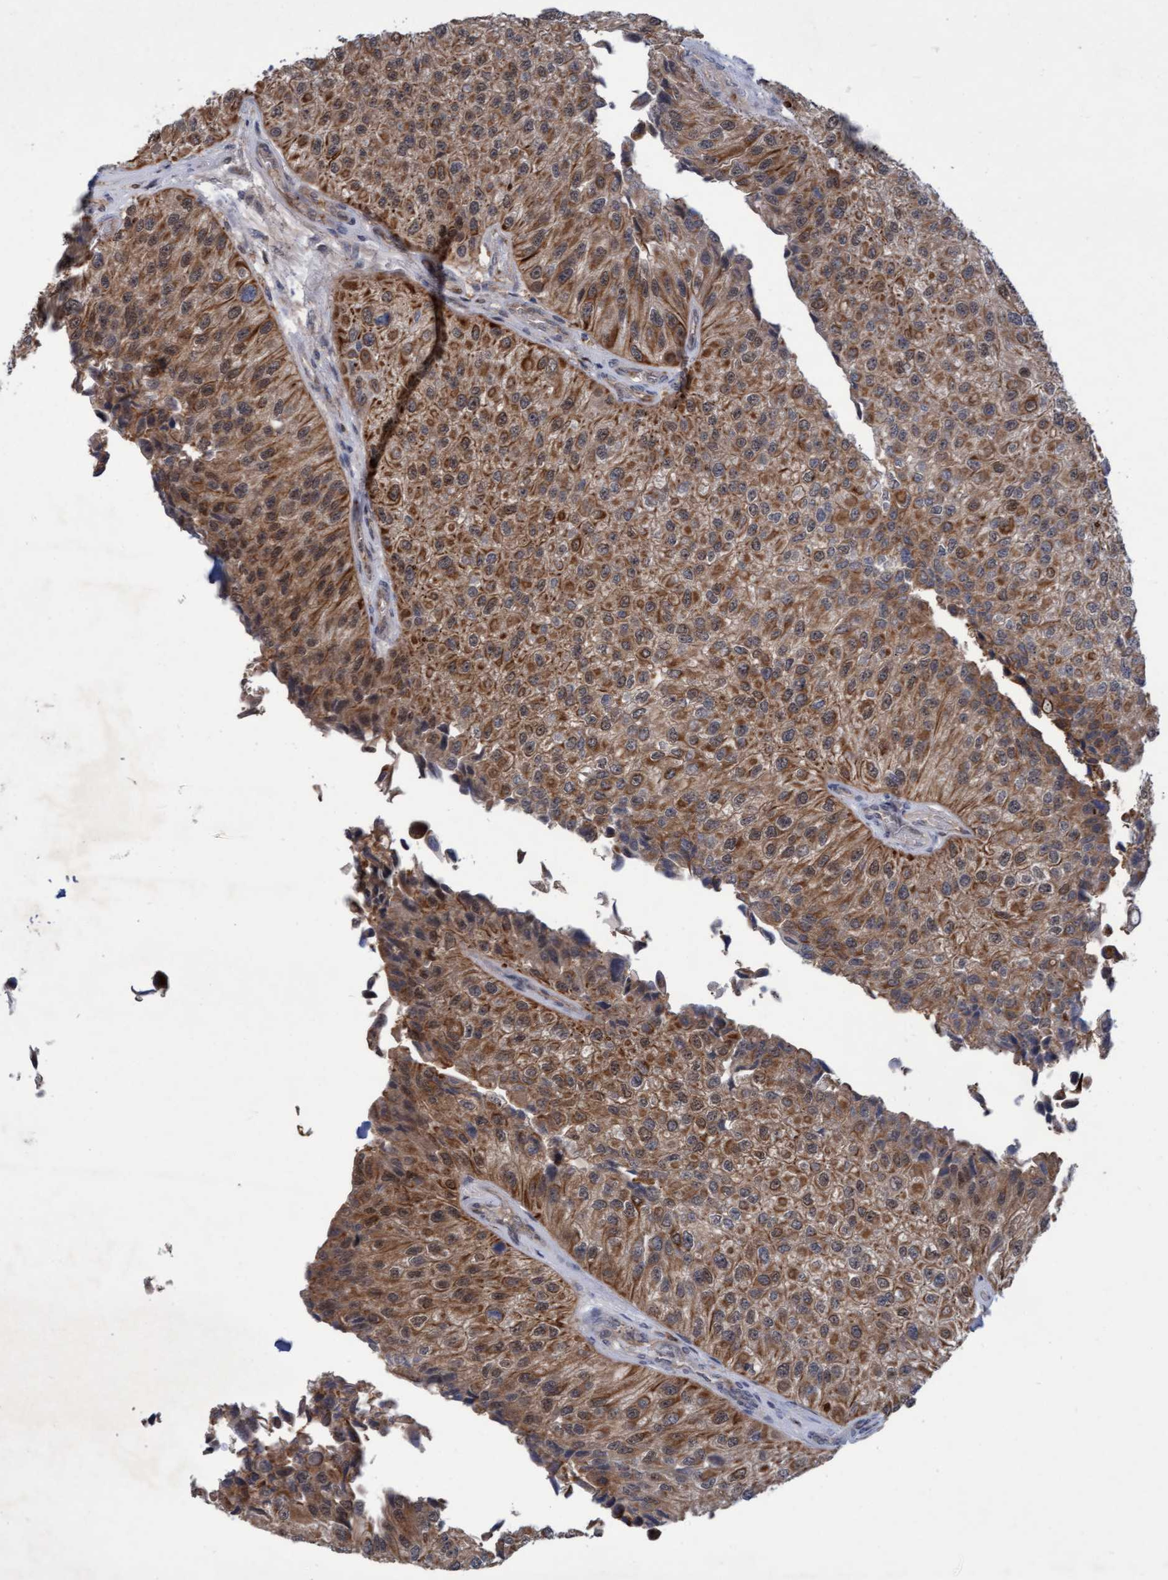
{"staining": {"intensity": "moderate", "quantity": ">75%", "location": "cytoplasmic/membranous"}, "tissue": "urothelial cancer", "cell_type": "Tumor cells", "image_type": "cancer", "snomed": [{"axis": "morphology", "description": "Urothelial carcinoma, High grade"}, {"axis": "topography", "description": "Kidney"}, {"axis": "topography", "description": "Urinary bladder"}], "caption": "A brown stain labels moderate cytoplasmic/membranous staining of a protein in human urothelial cancer tumor cells.", "gene": "RAP1GAP2", "patient": {"sex": "male", "age": 77}}